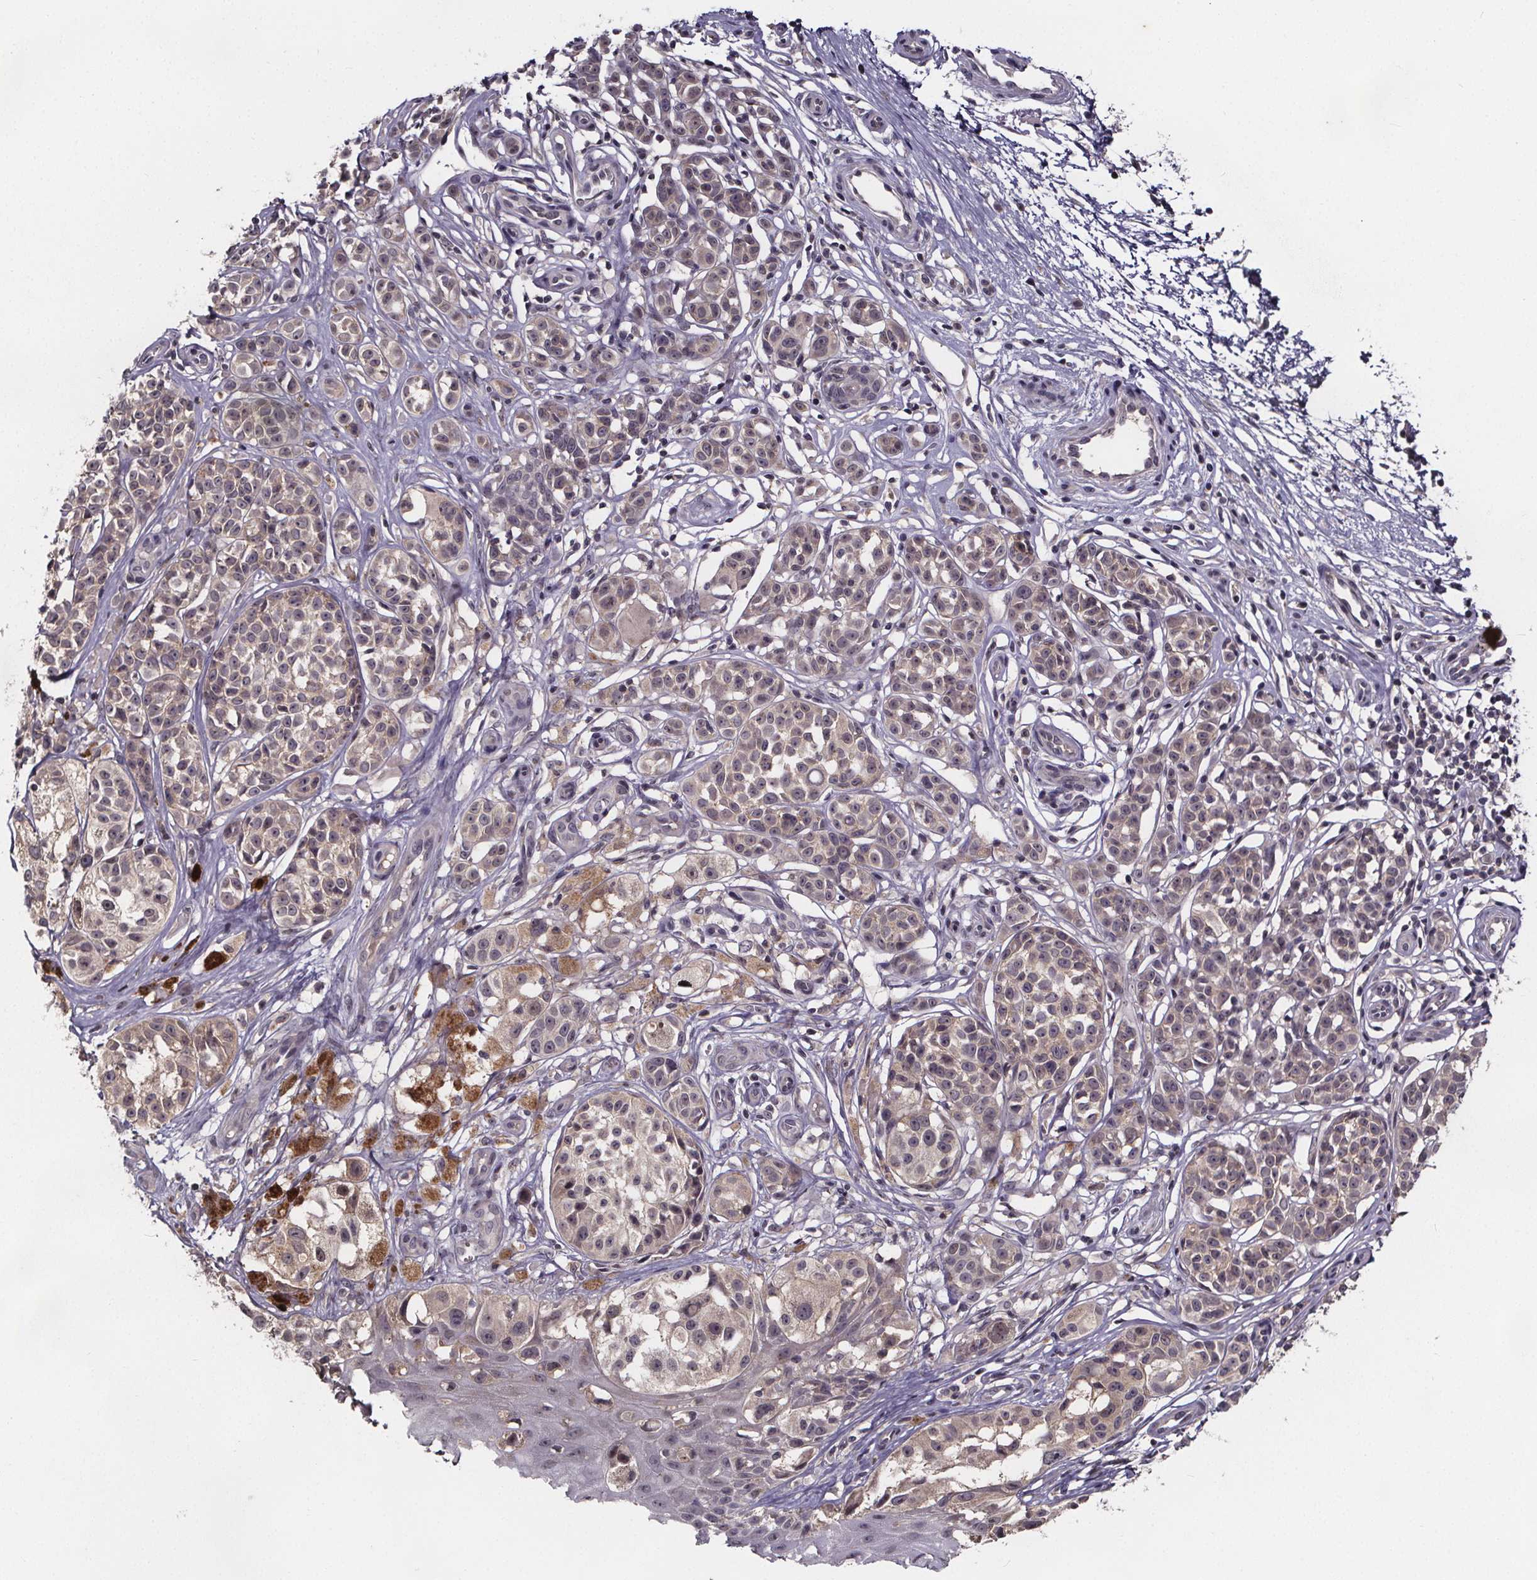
{"staining": {"intensity": "weak", "quantity": "<25%", "location": "cytoplasmic/membranous"}, "tissue": "melanoma", "cell_type": "Tumor cells", "image_type": "cancer", "snomed": [{"axis": "morphology", "description": "Malignant melanoma, NOS"}, {"axis": "topography", "description": "Skin"}], "caption": "Malignant melanoma was stained to show a protein in brown. There is no significant positivity in tumor cells.", "gene": "SMIM1", "patient": {"sex": "female", "age": 90}}